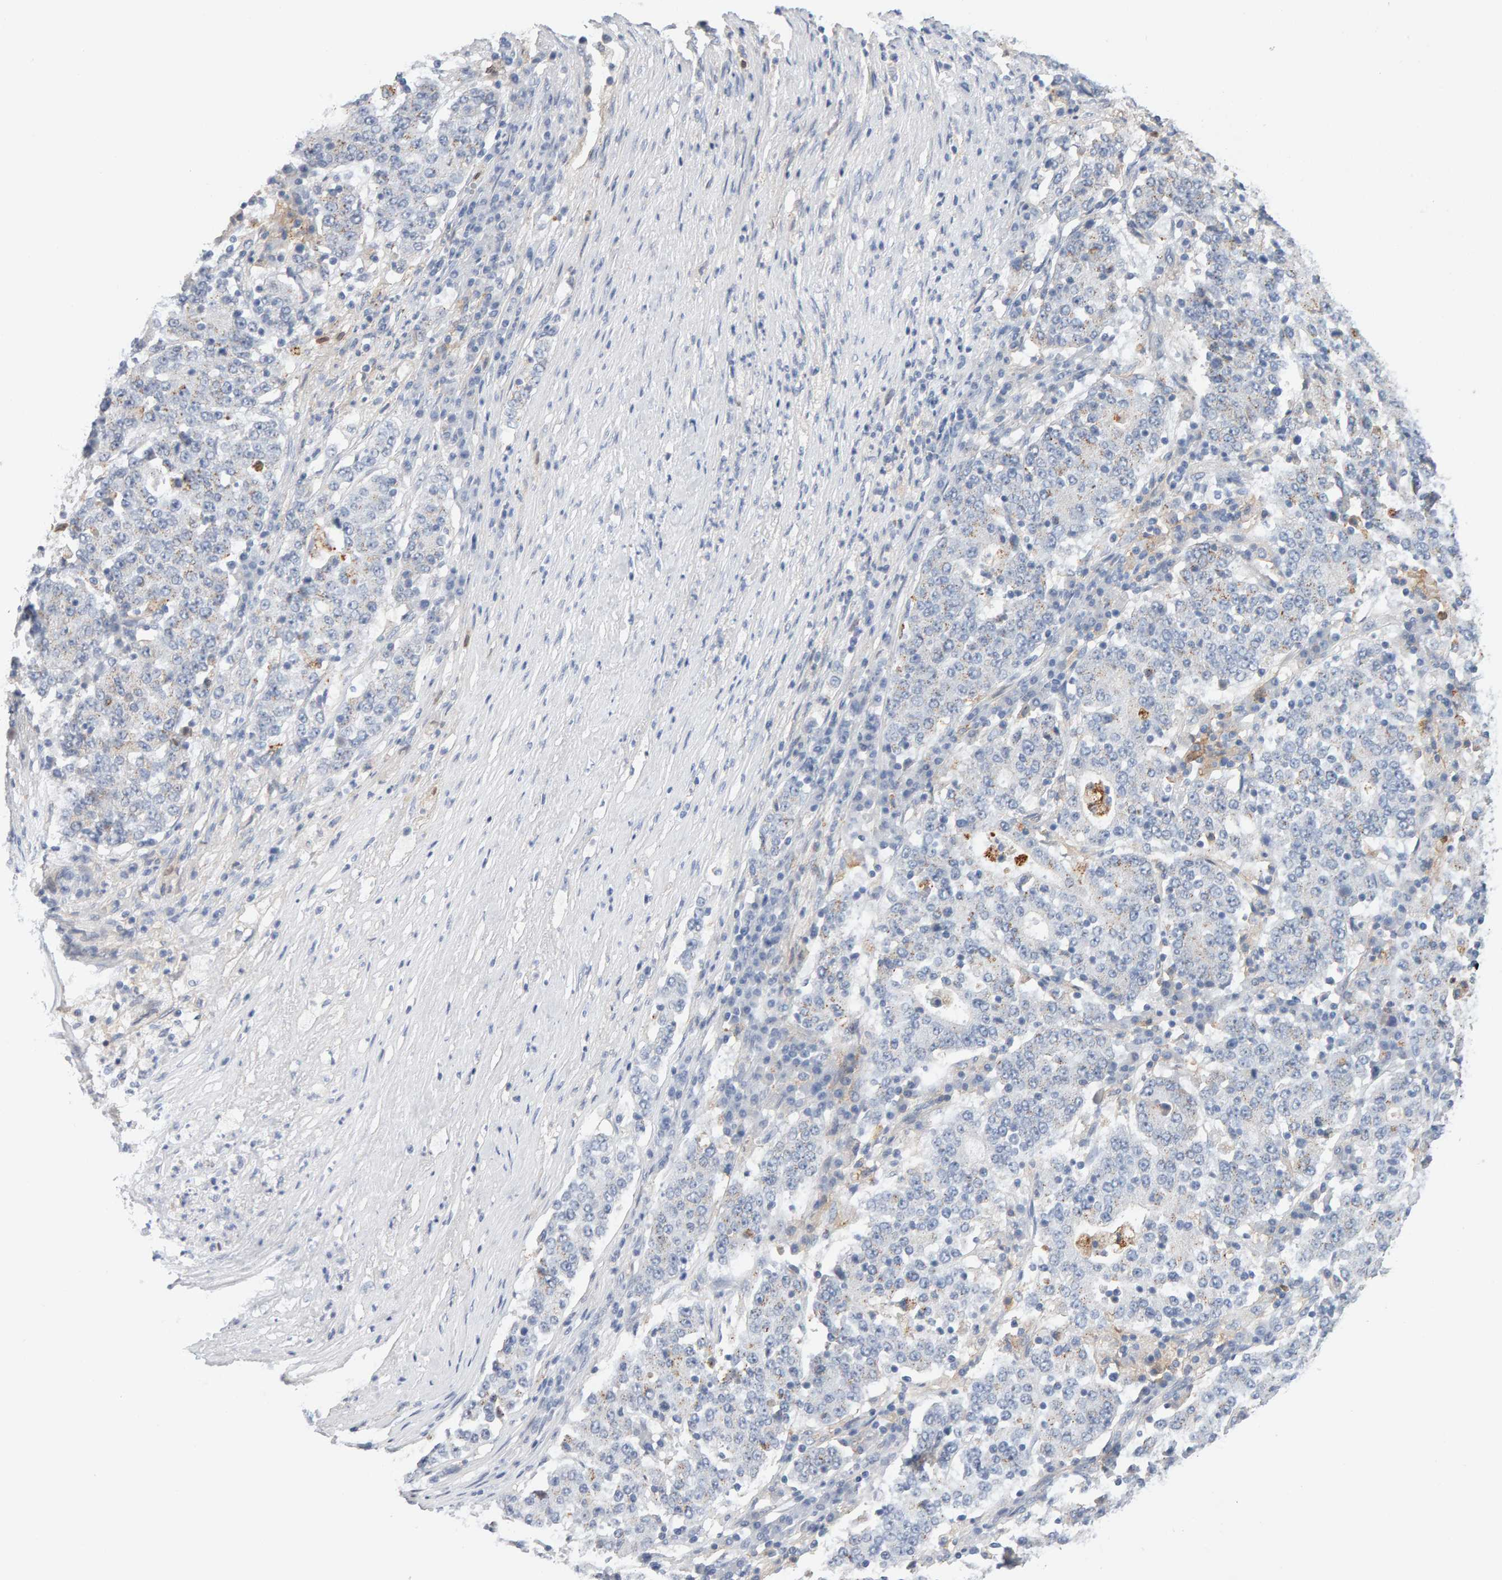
{"staining": {"intensity": "negative", "quantity": "none", "location": "none"}, "tissue": "stomach cancer", "cell_type": "Tumor cells", "image_type": "cancer", "snomed": [{"axis": "morphology", "description": "Adenocarcinoma, NOS"}, {"axis": "topography", "description": "Stomach"}], "caption": "This micrograph is of adenocarcinoma (stomach) stained with immunohistochemistry to label a protein in brown with the nuclei are counter-stained blue. There is no positivity in tumor cells.", "gene": "METRNL", "patient": {"sex": "male", "age": 59}}